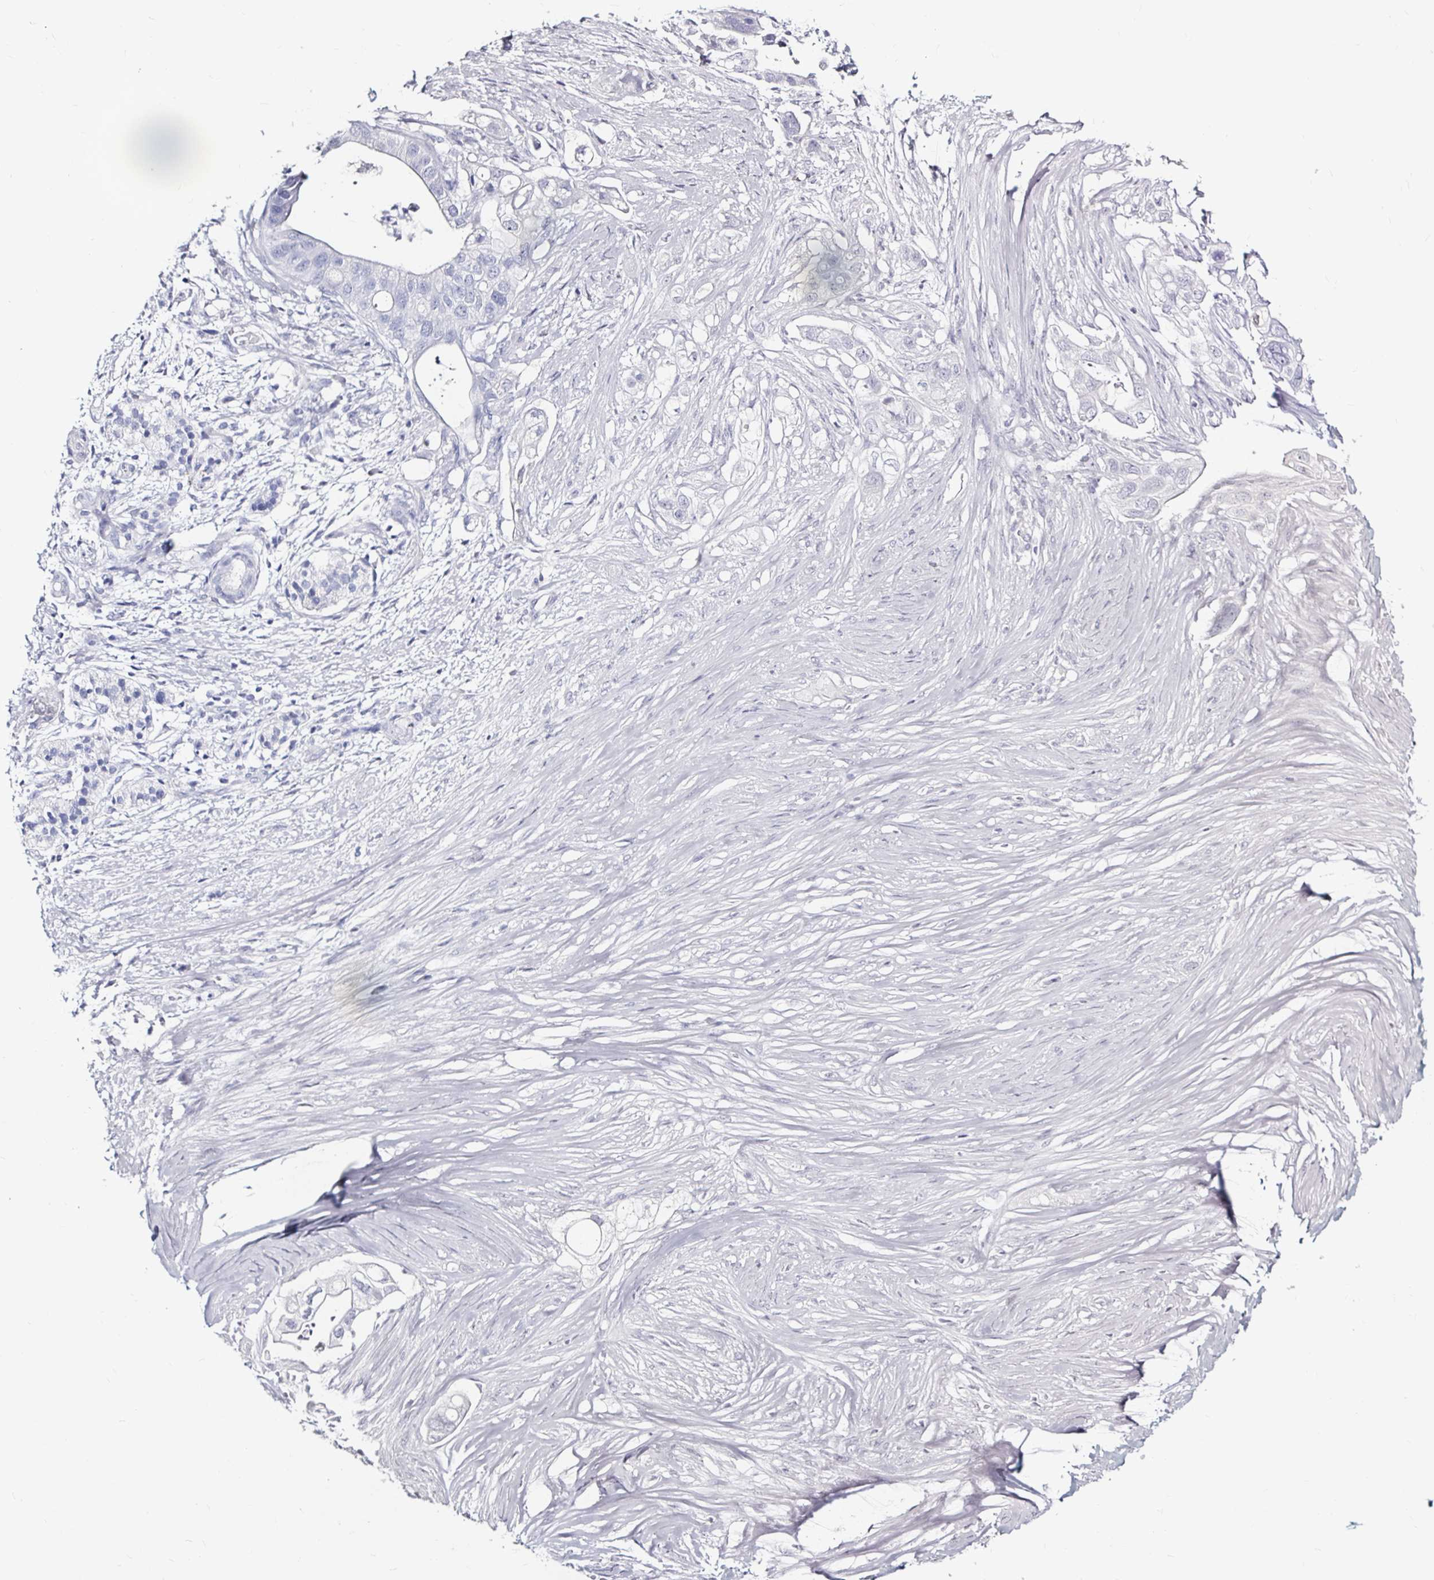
{"staining": {"intensity": "negative", "quantity": "none", "location": "none"}, "tissue": "pancreatic cancer", "cell_type": "Tumor cells", "image_type": "cancer", "snomed": [{"axis": "morphology", "description": "Adenocarcinoma, NOS"}, {"axis": "topography", "description": "Pancreas"}], "caption": "An IHC histopathology image of adenocarcinoma (pancreatic) is shown. There is no staining in tumor cells of adenocarcinoma (pancreatic). The staining is performed using DAB brown chromogen with nuclei counter-stained in using hematoxylin.", "gene": "LUZP4", "patient": {"sex": "female", "age": 72}}